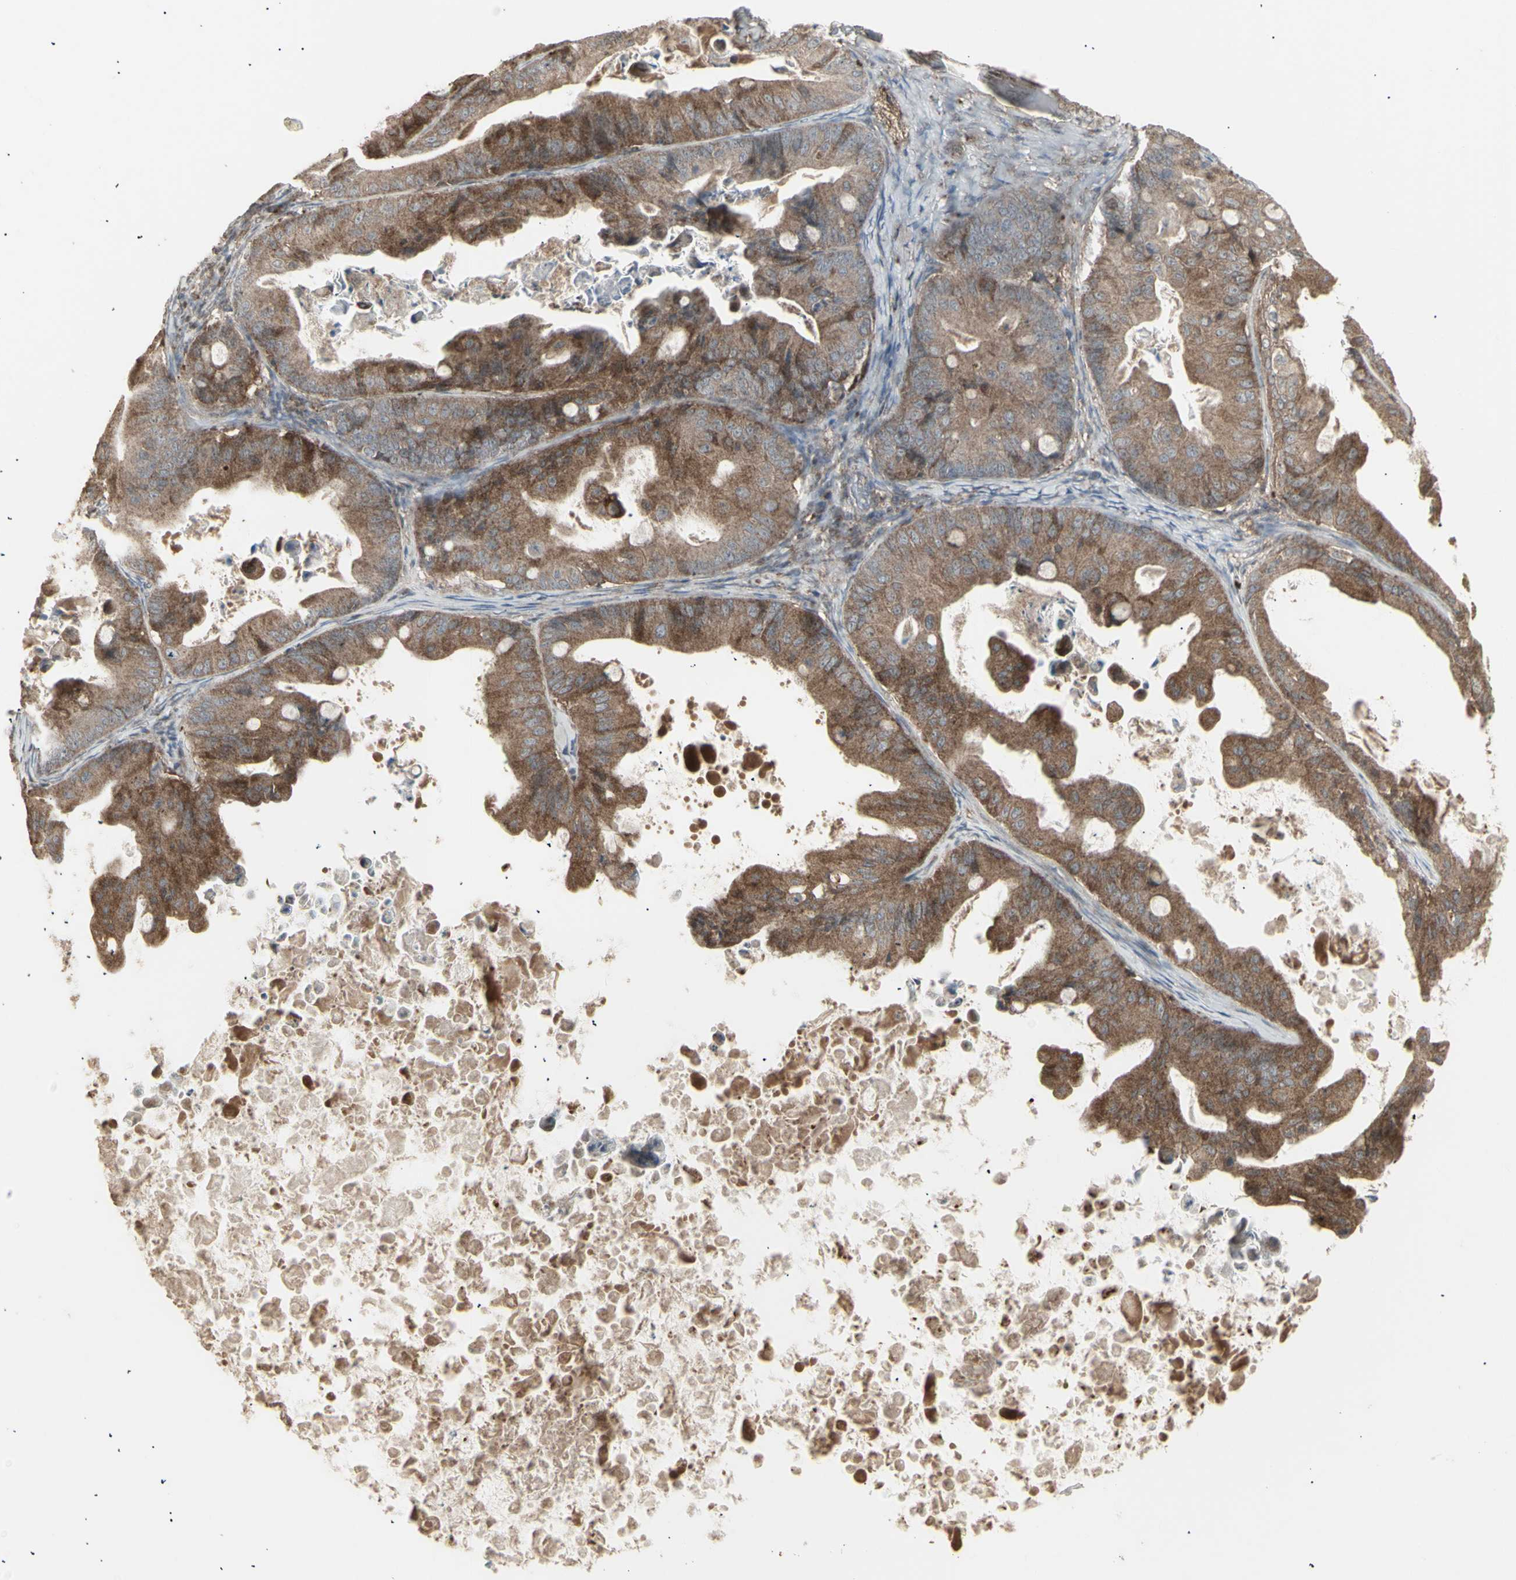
{"staining": {"intensity": "moderate", "quantity": ">75%", "location": "cytoplasmic/membranous"}, "tissue": "ovarian cancer", "cell_type": "Tumor cells", "image_type": "cancer", "snomed": [{"axis": "morphology", "description": "Cystadenocarcinoma, mucinous, NOS"}, {"axis": "topography", "description": "Ovary"}], "caption": "A high-resolution micrograph shows immunohistochemistry (IHC) staining of ovarian cancer, which reveals moderate cytoplasmic/membranous positivity in about >75% of tumor cells. (Stains: DAB (3,3'-diaminobenzidine) in brown, nuclei in blue, Microscopy: brightfield microscopy at high magnification).", "gene": "RNASEL", "patient": {"sex": "female", "age": 37}}